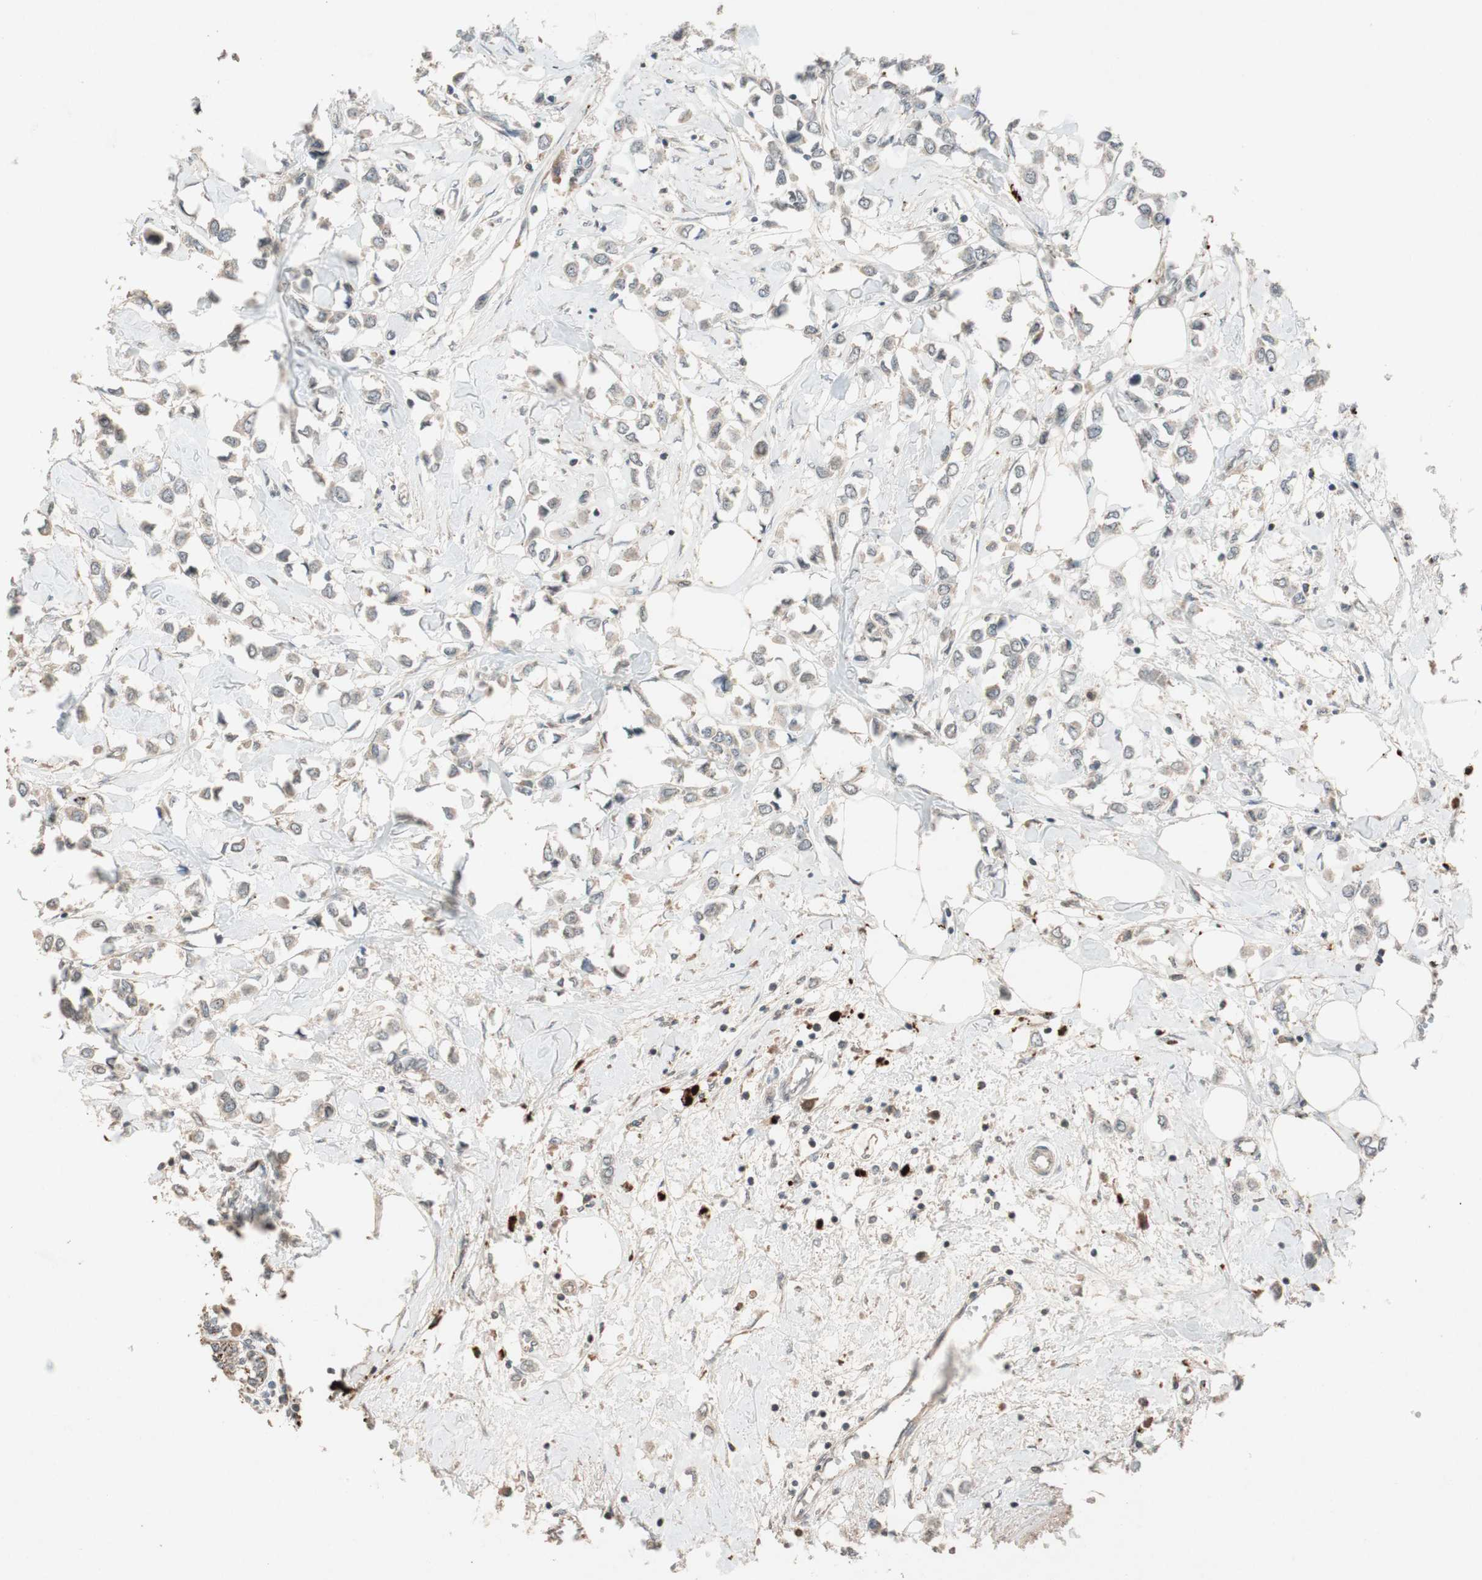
{"staining": {"intensity": "weak", "quantity": ">75%", "location": "cytoplasmic/membranous"}, "tissue": "breast cancer", "cell_type": "Tumor cells", "image_type": "cancer", "snomed": [{"axis": "morphology", "description": "Lobular carcinoma"}, {"axis": "topography", "description": "Breast"}], "caption": "Lobular carcinoma (breast) stained with immunohistochemistry (IHC) displays weak cytoplasmic/membranous positivity in about >75% of tumor cells.", "gene": "GLB1", "patient": {"sex": "female", "age": 51}}